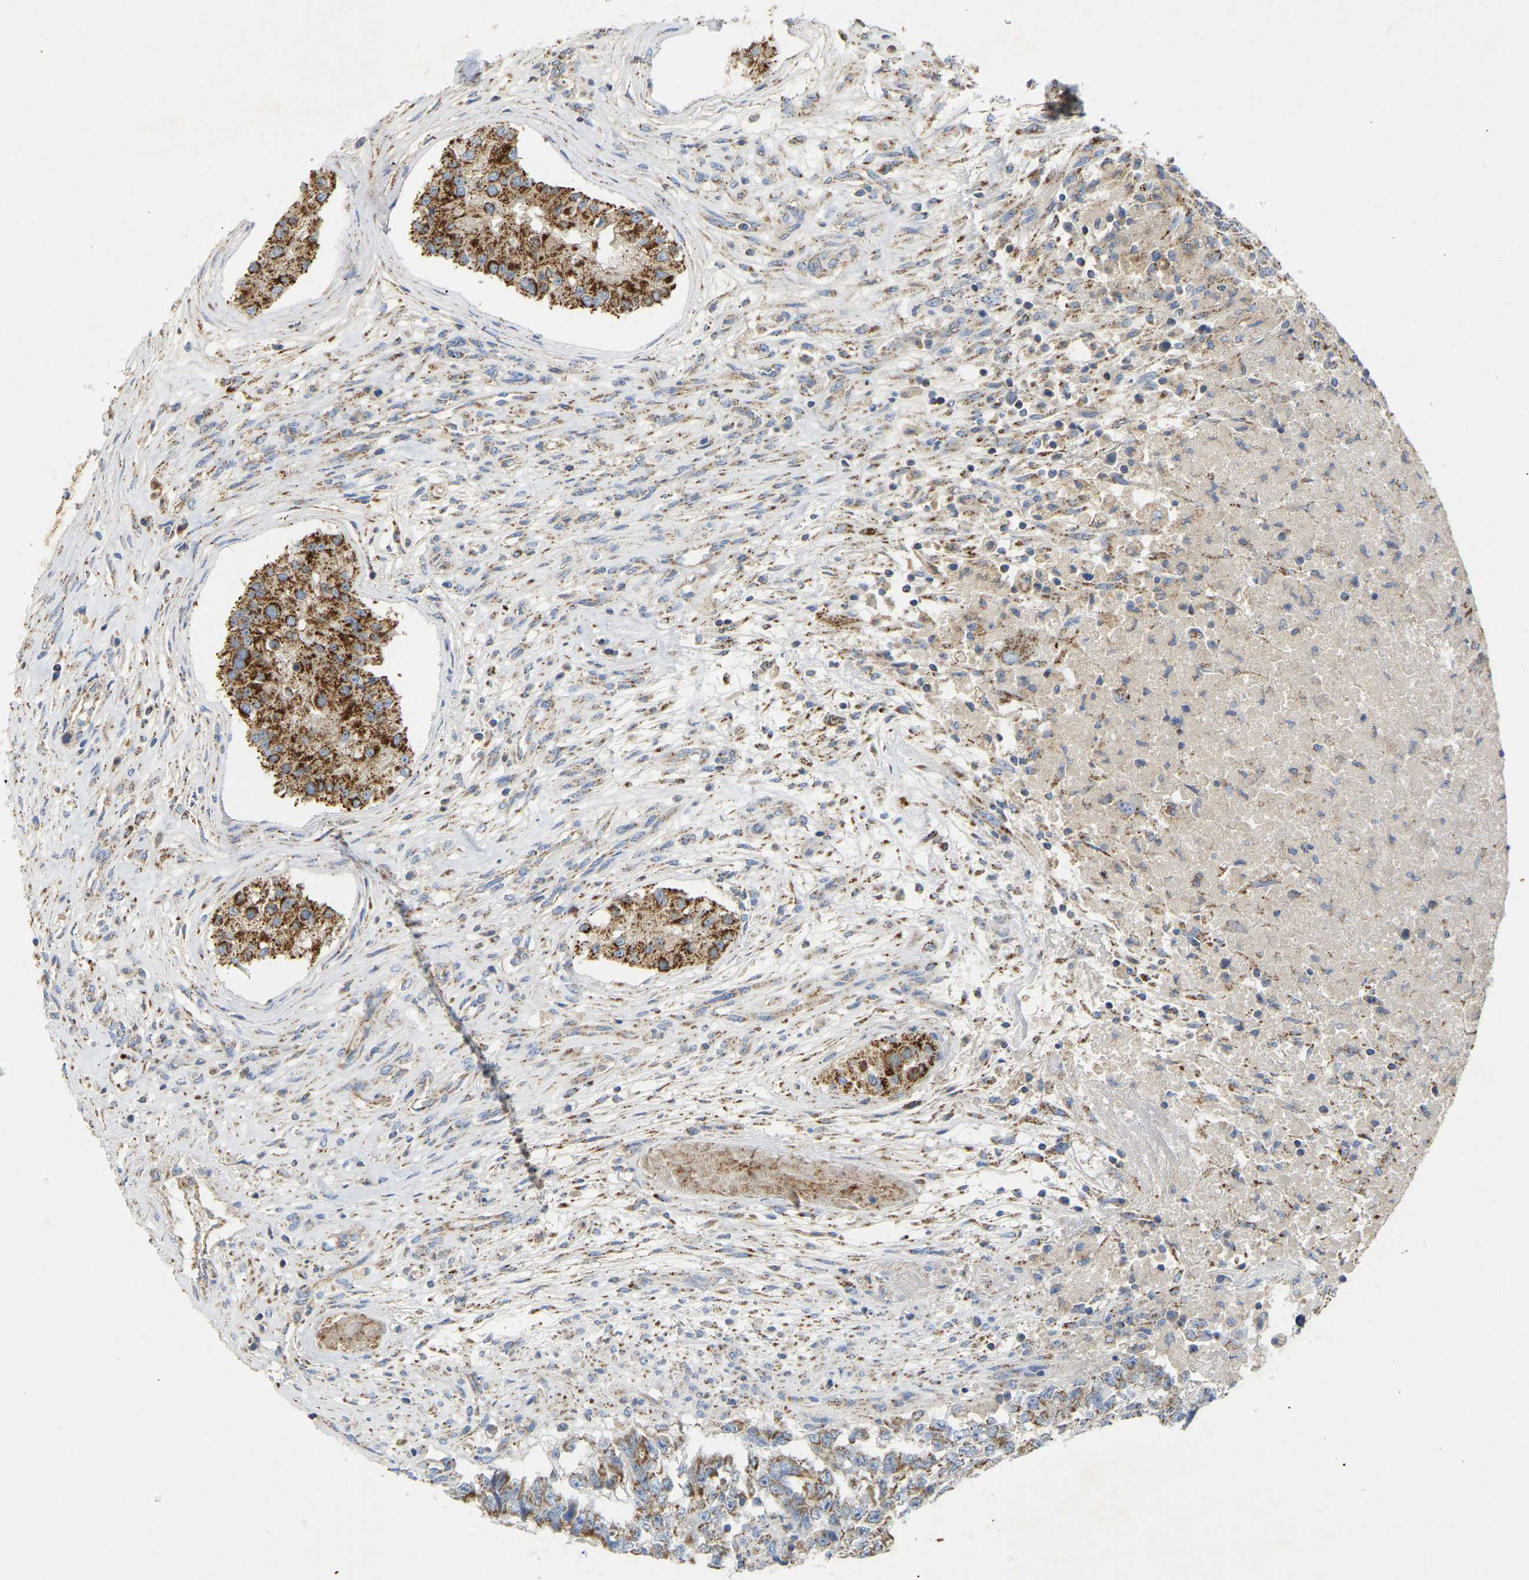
{"staining": {"intensity": "moderate", "quantity": ">75%", "location": "cytoplasmic/membranous"}, "tissue": "testis cancer", "cell_type": "Tumor cells", "image_type": "cancer", "snomed": [{"axis": "morphology", "description": "Carcinoma, Embryonal, NOS"}, {"axis": "topography", "description": "Testis"}], "caption": "Embryonal carcinoma (testis) stained for a protein exhibits moderate cytoplasmic/membranous positivity in tumor cells.", "gene": "HIBADH", "patient": {"sex": "male", "age": 25}}